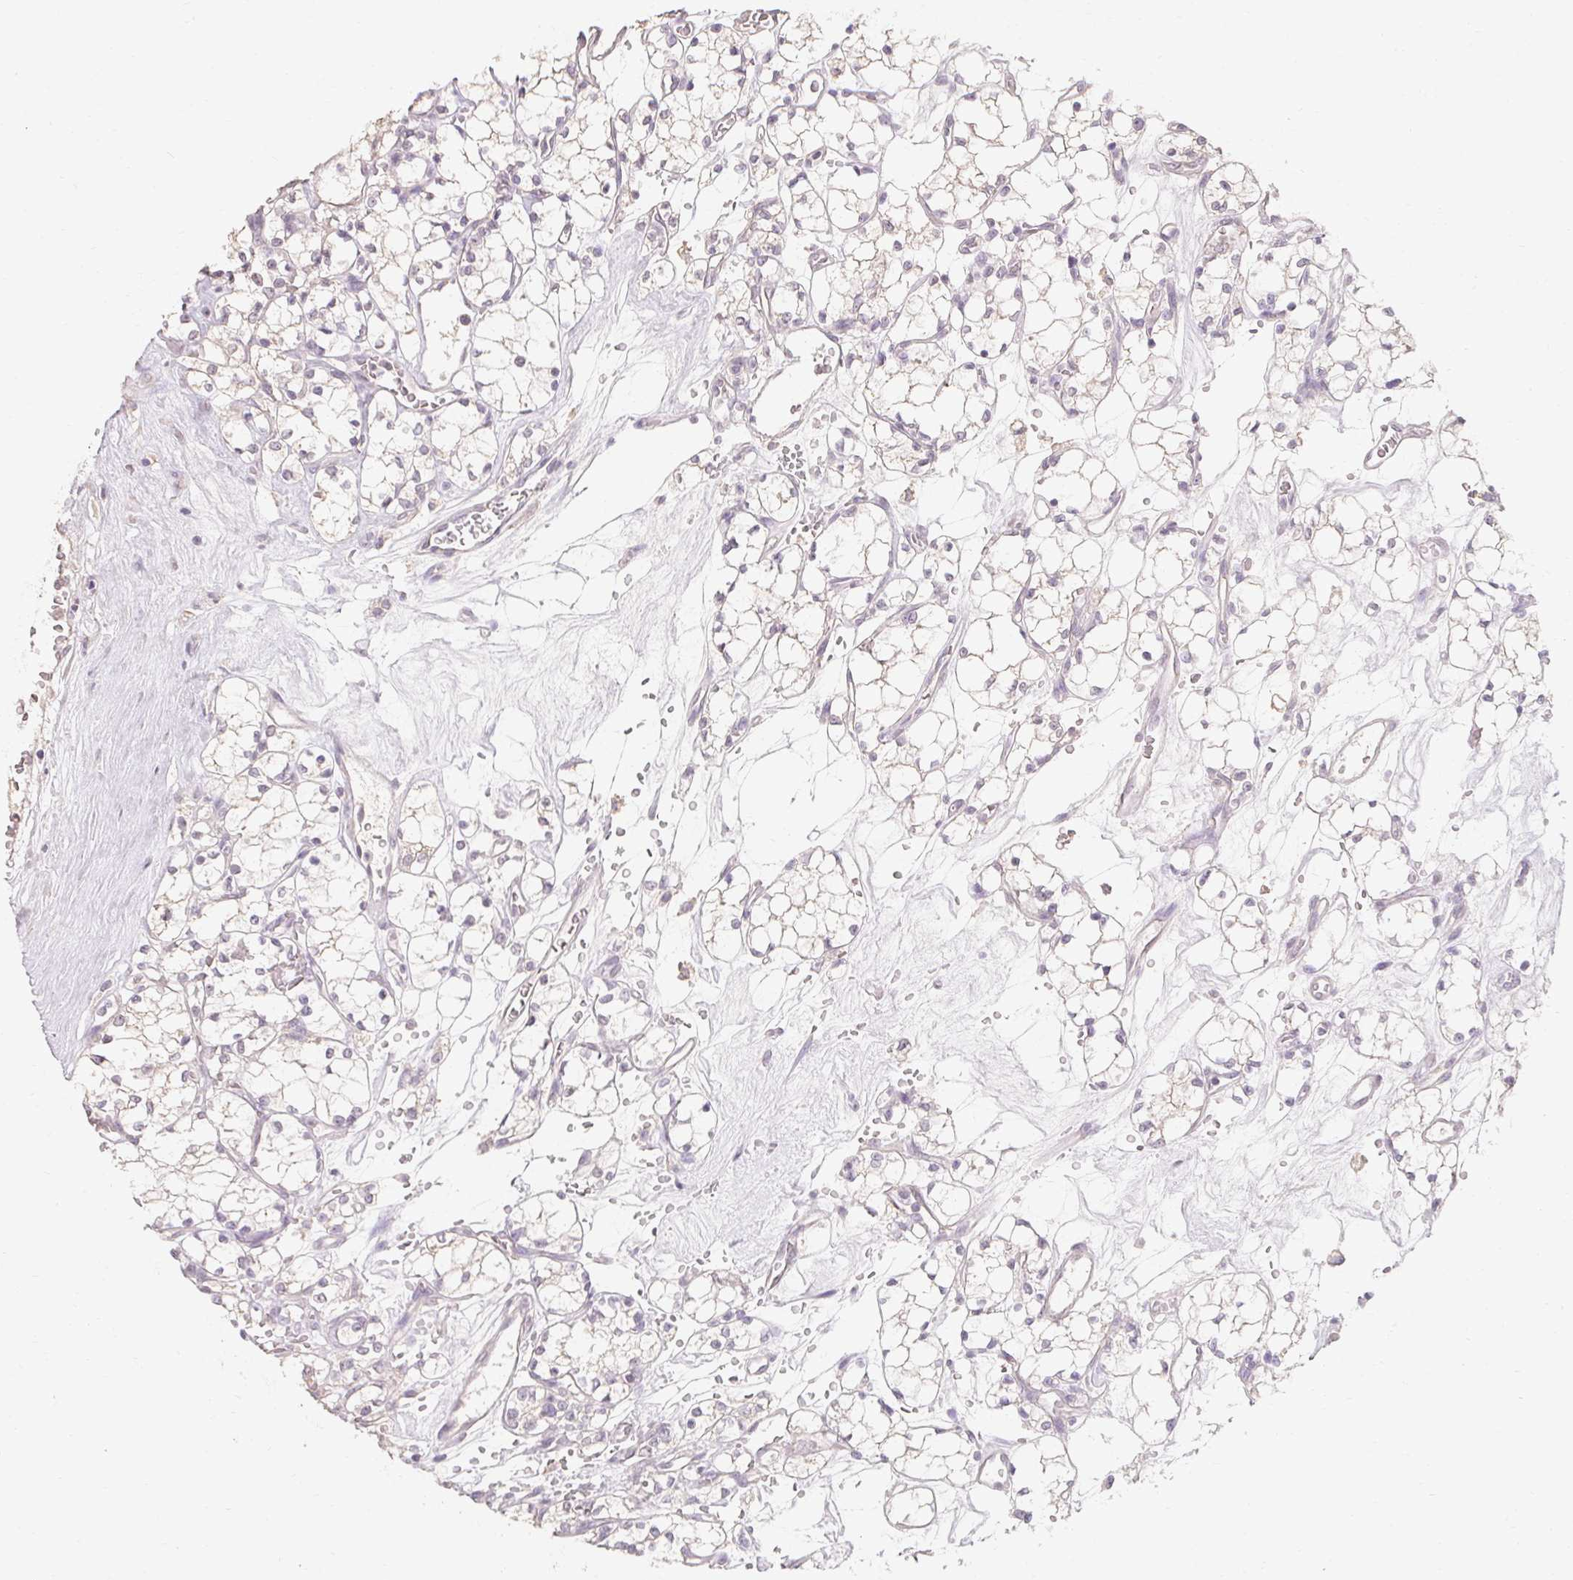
{"staining": {"intensity": "negative", "quantity": "none", "location": "none"}, "tissue": "renal cancer", "cell_type": "Tumor cells", "image_type": "cancer", "snomed": [{"axis": "morphology", "description": "Adenocarcinoma, NOS"}, {"axis": "topography", "description": "Kidney"}], "caption": "DAB (3,3'-diaminobenzidine) immunohistochemical staining of human adenocarcinoma (renal) reveals no significant positivity in tumor cells. (Brightfield microscopy of DAB (3,3'-diaminobenzidine) immunohistochemistry (IHC) at high magnification).", "gene": "MAP7D2", "patient": {"sex": "female", "age": 69}}